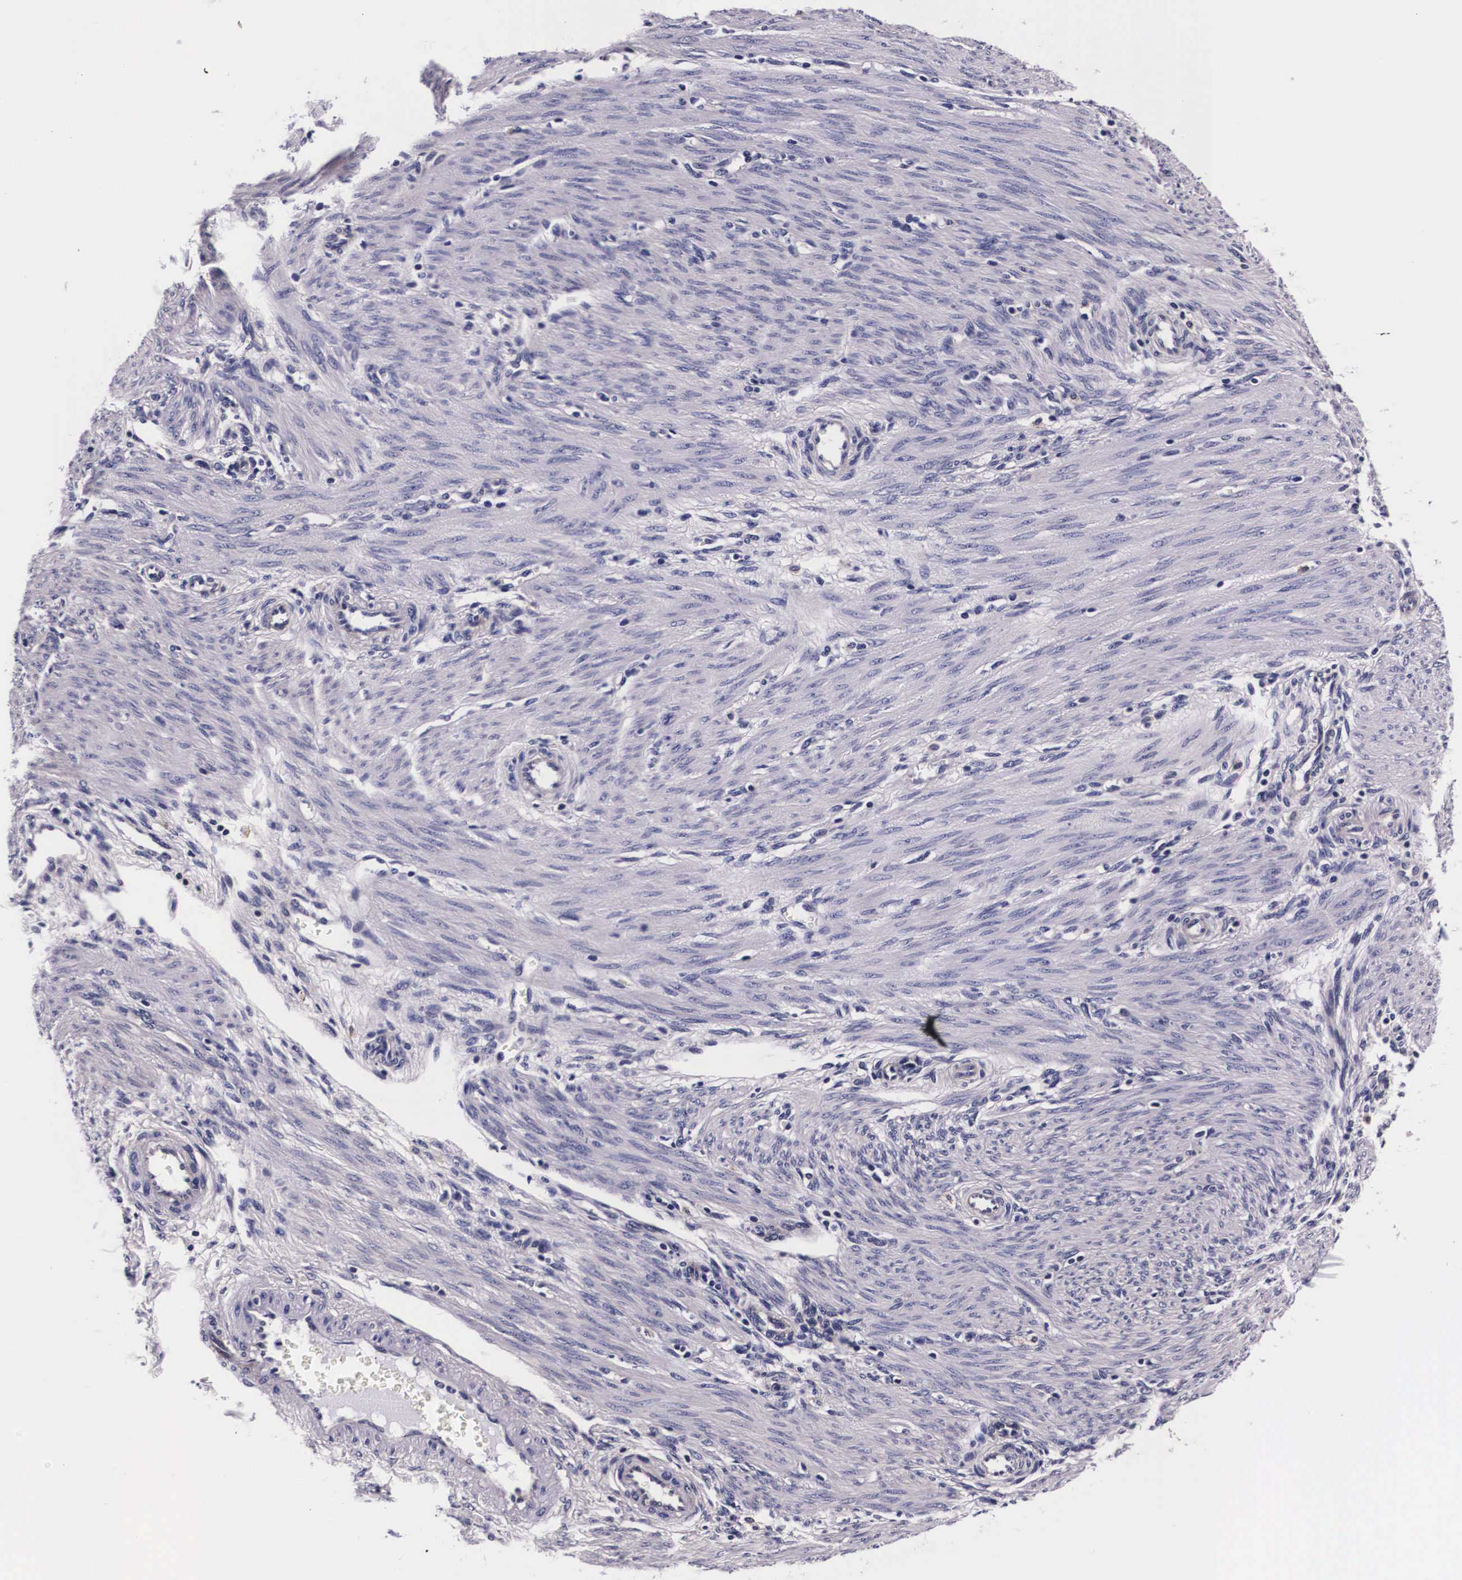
{"staining": {"intensity": "negative", "quantity": "none", "location": "none"}, "tissue": "endometrial cancer", "cell_type": "Tumor cells", "image_type": "cancer", "snomed": [{"axis": "morphology", "description": "Adenocarcinoma, NOS"}, {"axis": "topography", "description": "Endometrium"}], "caption": "Immunohistochemistry (IHC) of adenocarcinoma (endometrial) demonstrates no expression in tumor cells. (Stains: DAB immunohistochemistry with hematoxylin counter stain, Microscopy: brightfield microscopy at high magnification).", "gene": "PHETA2", "patient": {"sex": "female", "age": 51}}